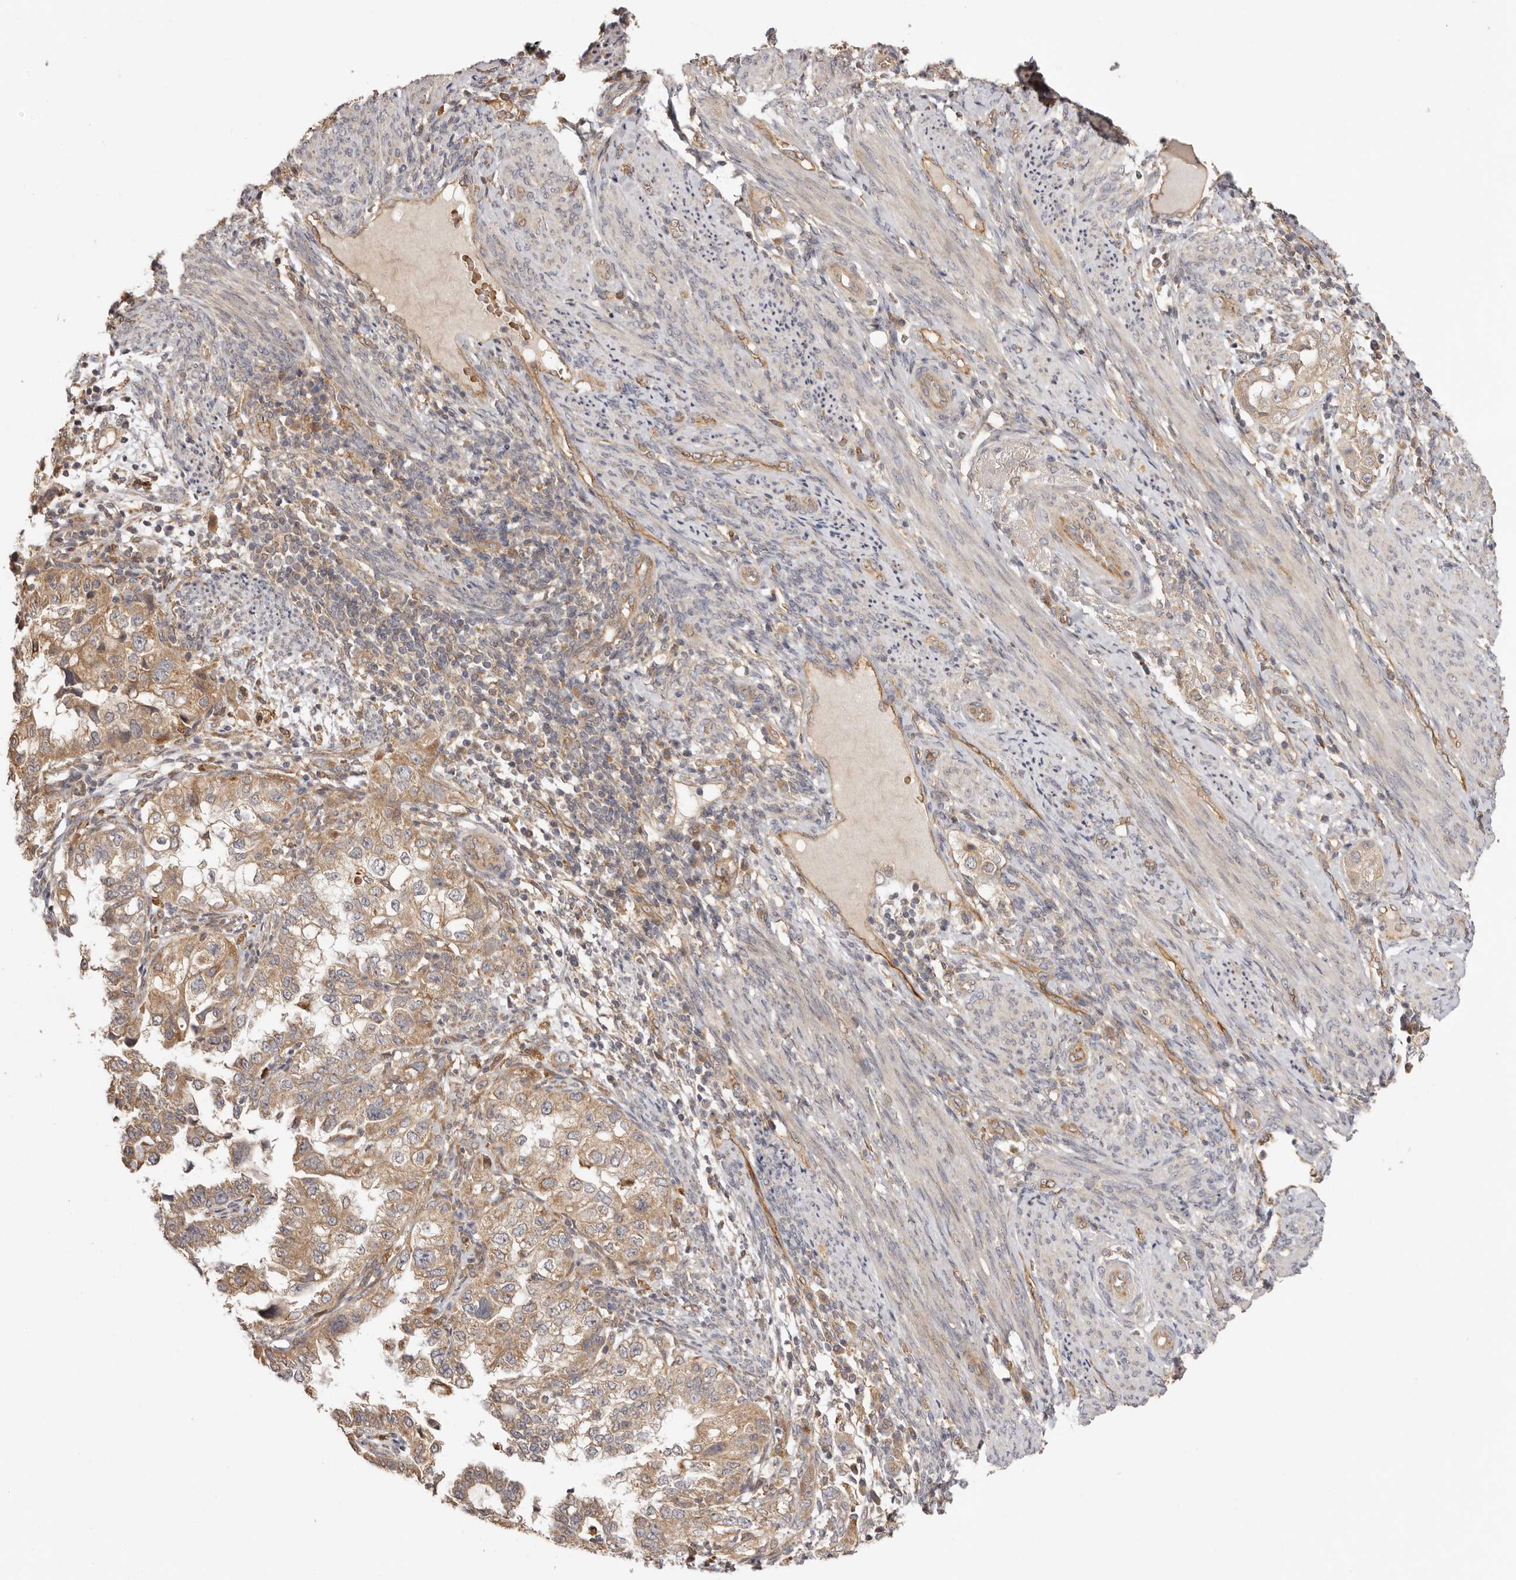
{"staining": {"intensity": "moderate", "quantity": "25%-75%", "location": "cytoplasmic/membranous"}, "tissue": "endometrial cancer", "cell_type": "Tumor cells", "image_type": "cancer", "snomed": [{"axis": "morphology", "description": "Adenocarcinoma, NOS"}, {"axis": "topography", "description": "Endometrium"}], "caption": "Moderate cytoplasmic/membranous staining is appreciated in approximately 25%-75% of tumor cells in endometrial adenocarcinoma.", "gene": "UBR2", "patient": {"sex": "female", "age": 85}}